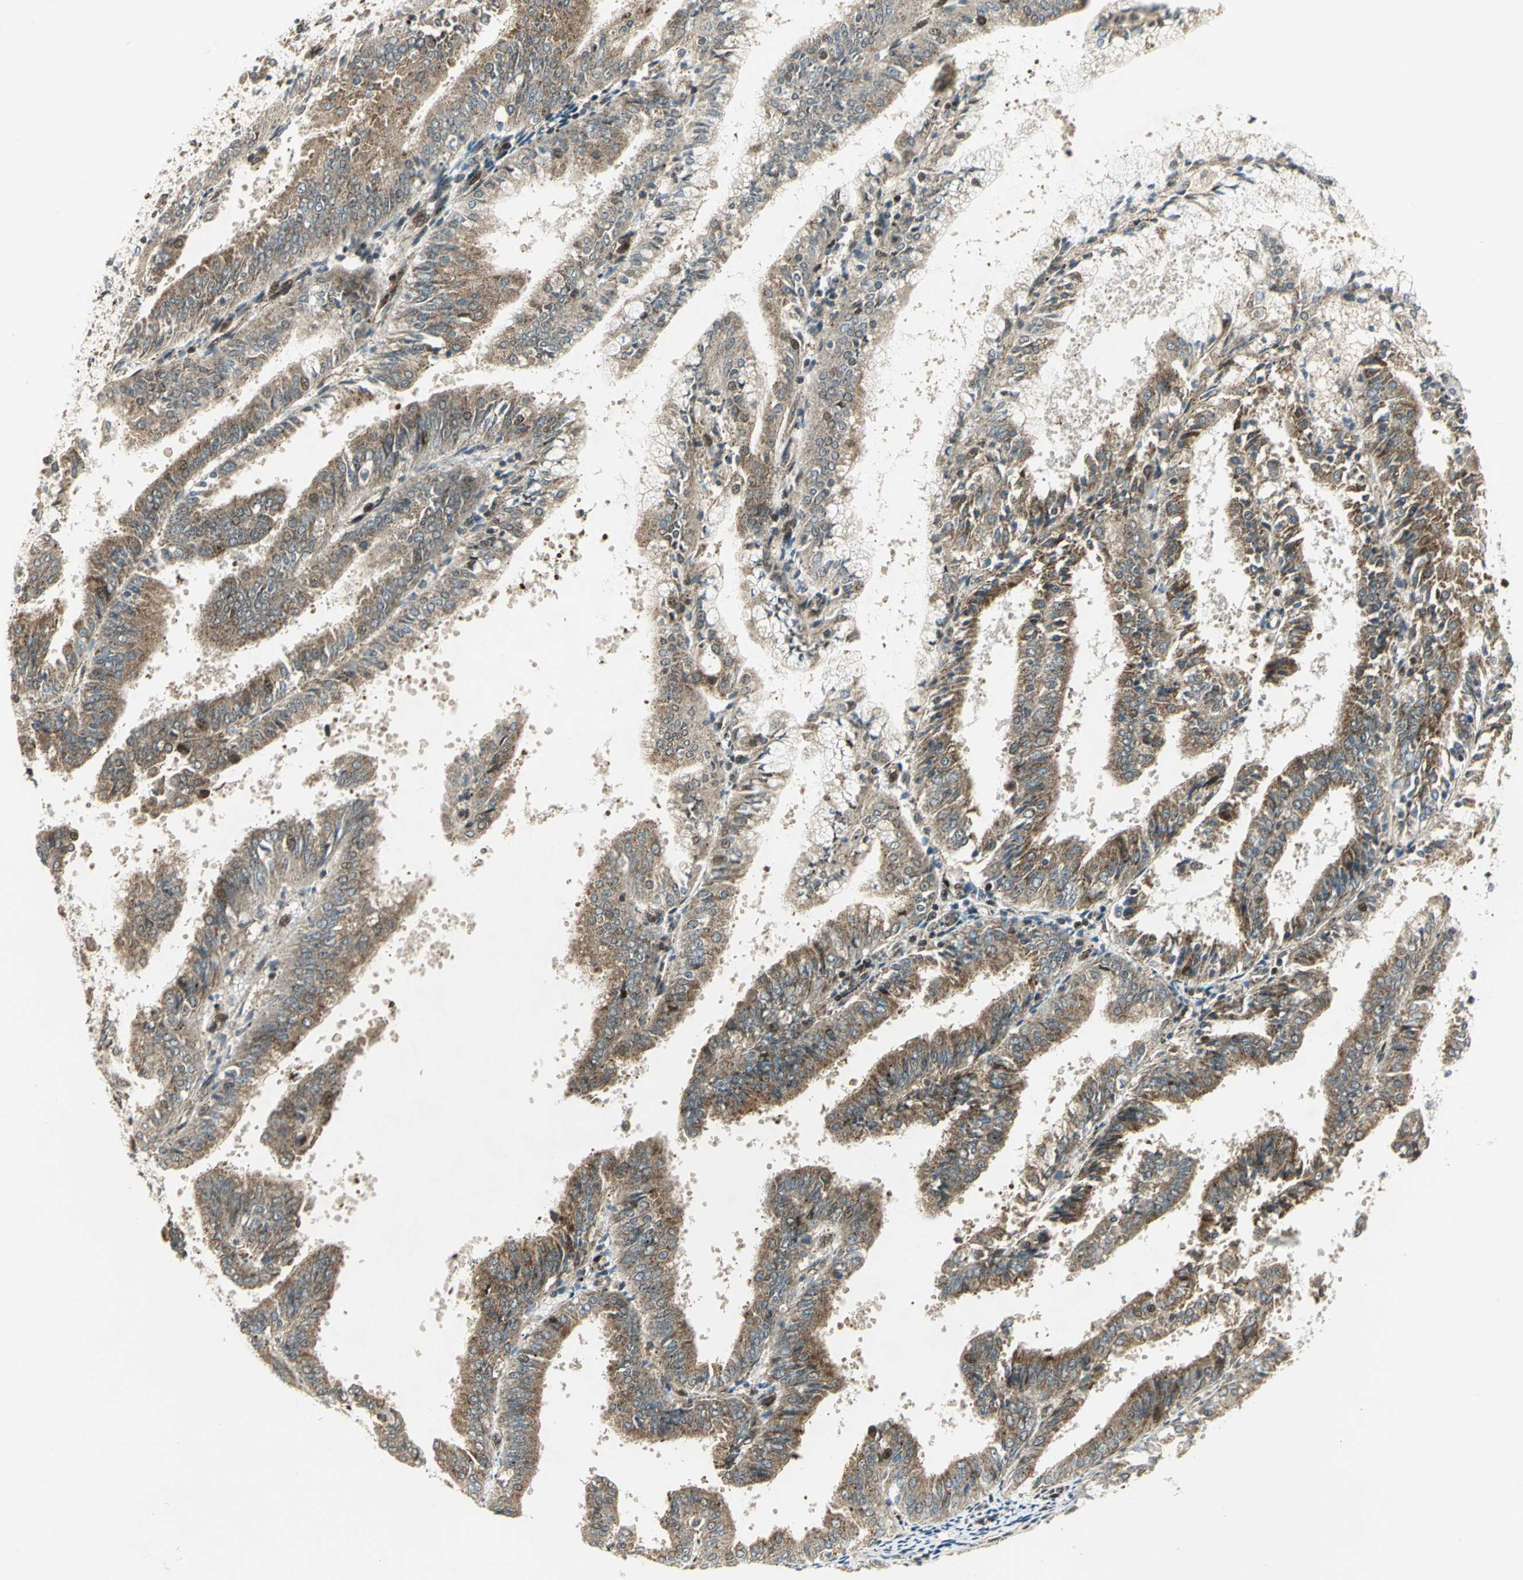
{"staining": {"intensity": "moderate", "quantity": ">75%", "location": "cytoplasmic/membranous"}, "tissue": "endometrial cancer", "cell_type": "Tumor cells", "image_type": "cancer", "snomed": [{"axis": "morphology", "description": "Adenocarcinoma, NOS"}, {"axis": "topography", "description": "Endometrium"}], "caption": "The image displays immunohistochemical staining of adenocarcinoma (endometrial). There is moderate cytoplasmic/membranous staining is identified in about >75% of tumor cells. (DAB IHC, brown staining for protein, blue staining for nuclei).", "gene": "ATP6V1A", "patient": {"sex": "female", "age": 63}}